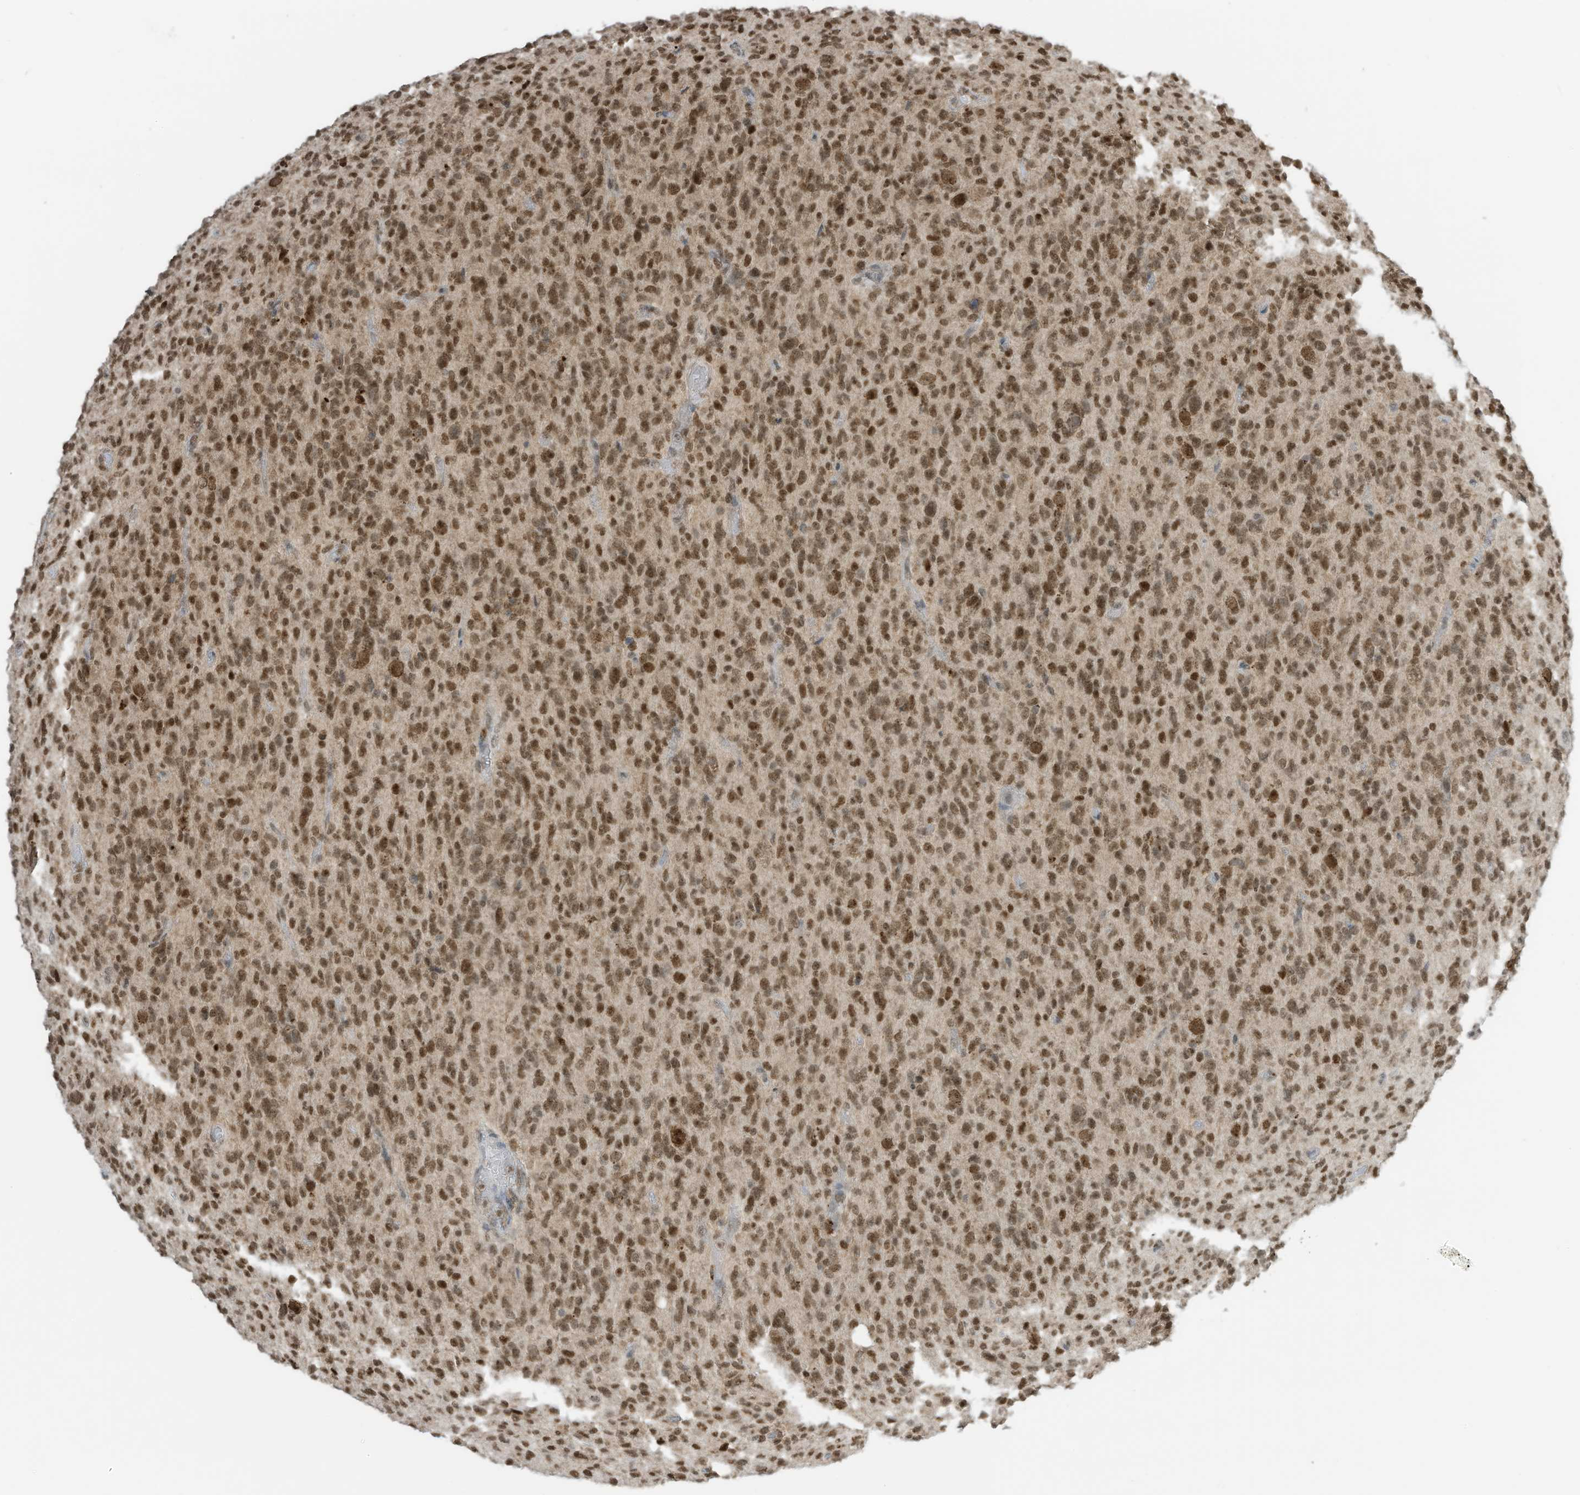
{"staining": {"intensity": "moderate", "quantity": ">75%", "location": "nuclear"}, "tissue": "glioma", "cell_type": "Tumor cells", "image_type": "cancer", "snomed": [{"axis": "morphology", "description": "Glioma, malignant, High grade"}, {"axis": "topography", "description": "Brain"}], "caption": "High-magnification brightfield microscopy of malignant glioma (high-grade) stained with DAB (brown) and counterstained with hematoxylin (blue). tumor cells exhibit moderate nuclear staining is present in approximately>75% of cells.", "gene": "KPNB1", "patient": {"sex": "female", "age": 57}}